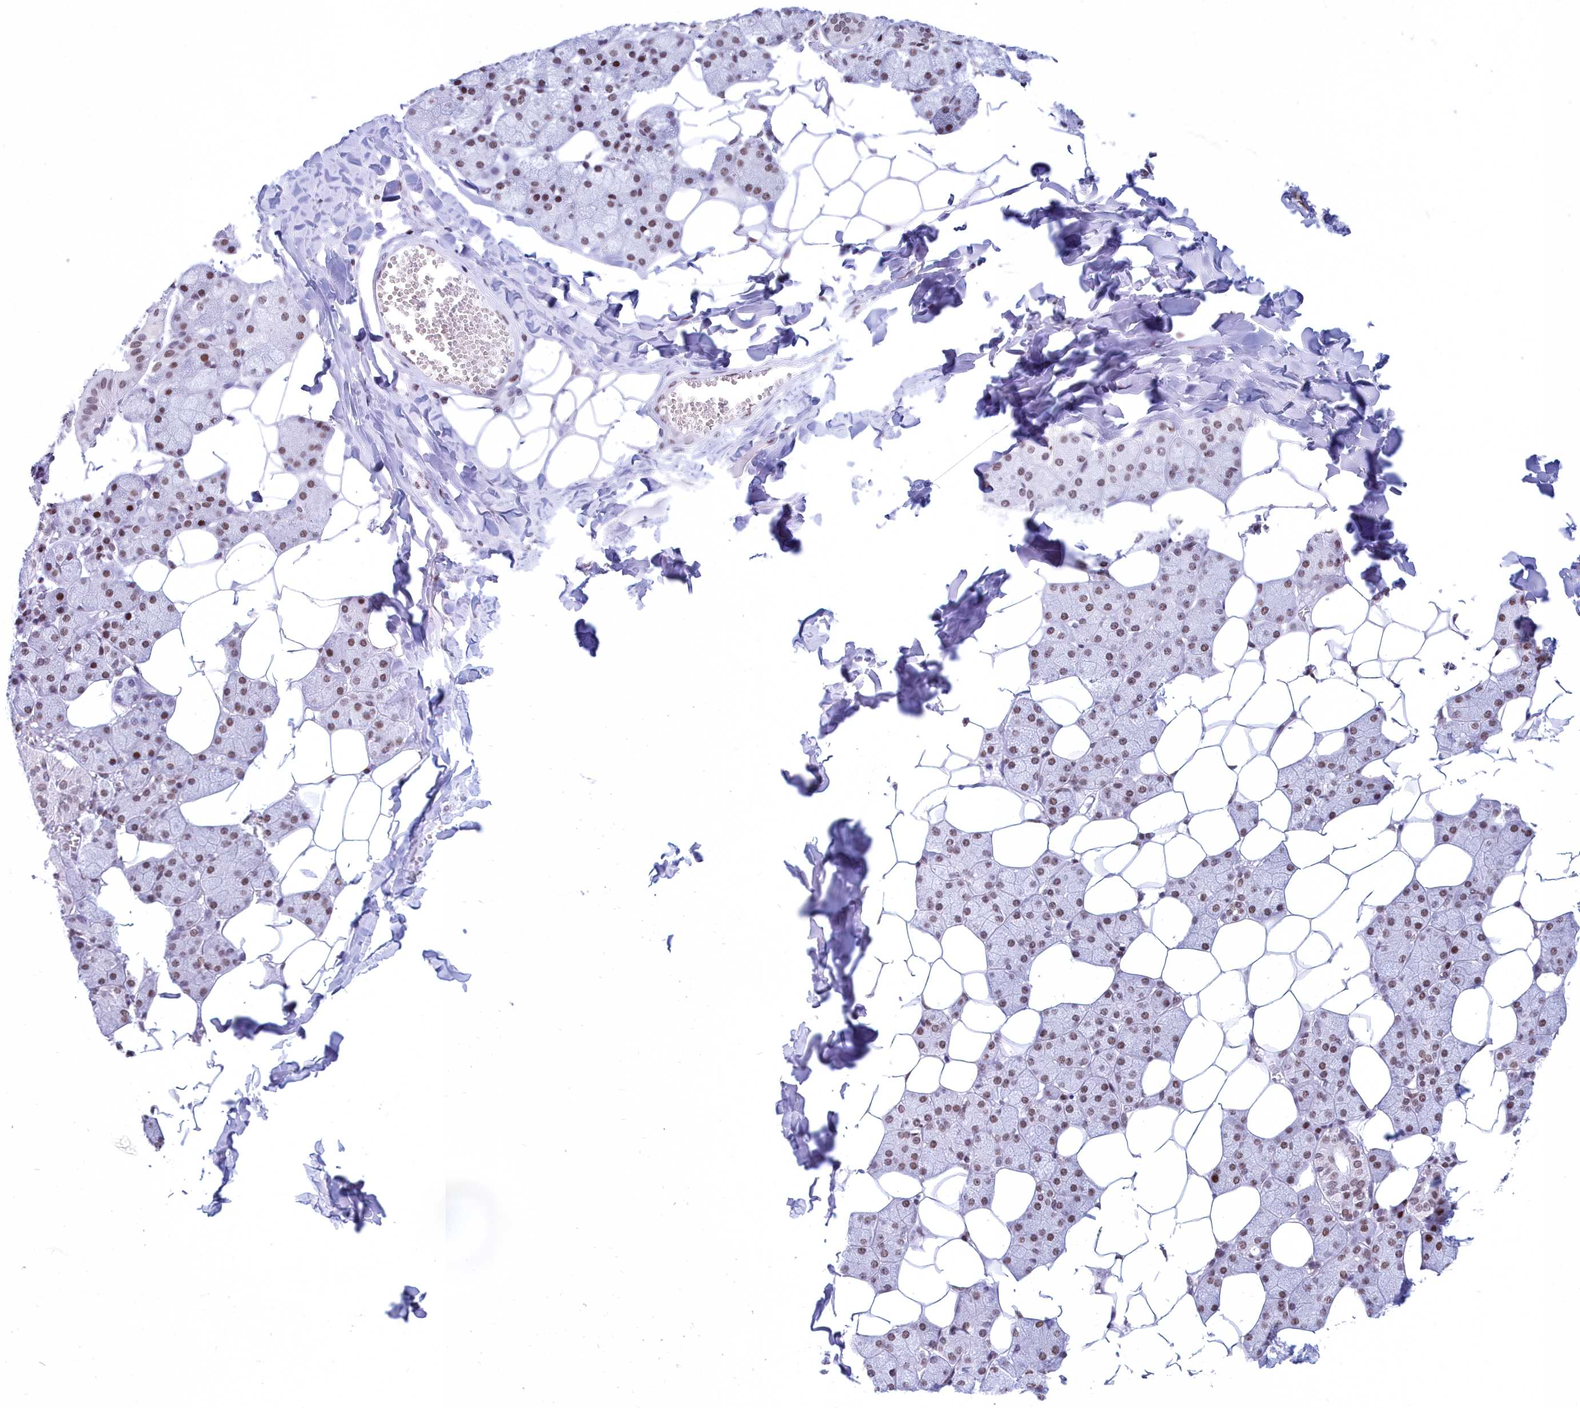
{"staining": {"intensity": "moderate", "quantity": "25%-75%", "location": "nuclear"}, "tissue": "salivary gland", "cell_type": "Glandular cells", "image_type": "normal", "snomed": [{"axis": "morphology", "description": "Normal tissue, NOS"}, {"axis": "topography", "description": "Salivary gland"}], "caption": "A micrograph of human salivary gland stained for a protein reveals moderate nuclear brown staining in glandular cells.", "gene": "CDC26", "patient": {"sex": "female", "age": 33}}